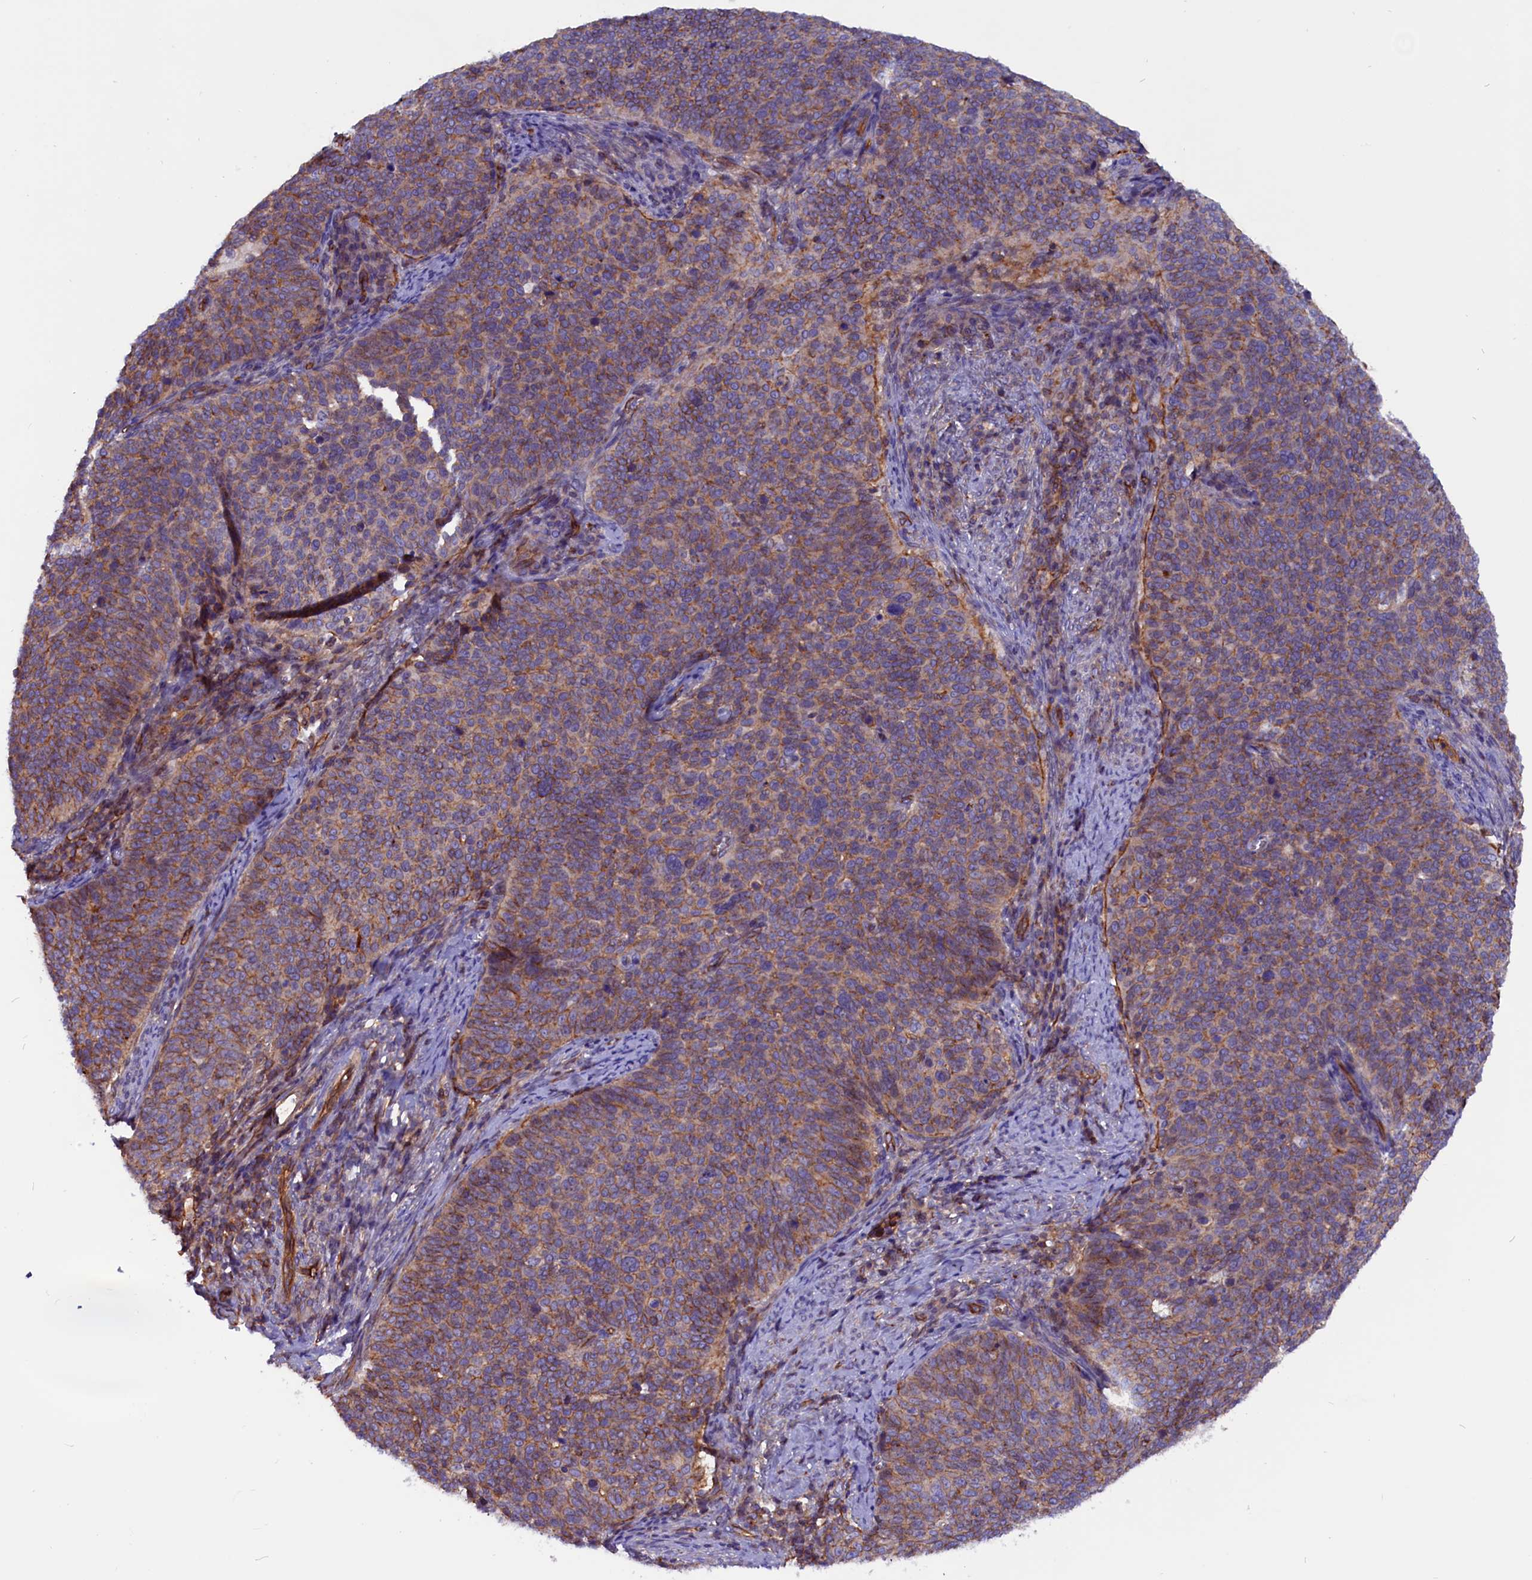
{"staining": {"intensity": "moderate", "quantity": "25%-75%", "location": "cytoplasmic/membranous"}, "tissue": "cervical cancer", "cell_type": "Tumor cells", "image_type": "cancer", "snomed": [{"axis": "morphology", "description": "Normal tissue, NOS"}, {"axis": "morphology", "description": "Squamous cell carcinoma, NOS"}, {"axis": "topography", "description": "Cervix"}], "caption": "Immunohistochemical staining of squamous cell carcinoma (cervical) exhibits medium levels of moderate cytoplasmic/membranous protein staining in approximately 25%-75% of tumor cells.", "gene": "ZNF749", "patient": {"sex": "female", "age": 39}}